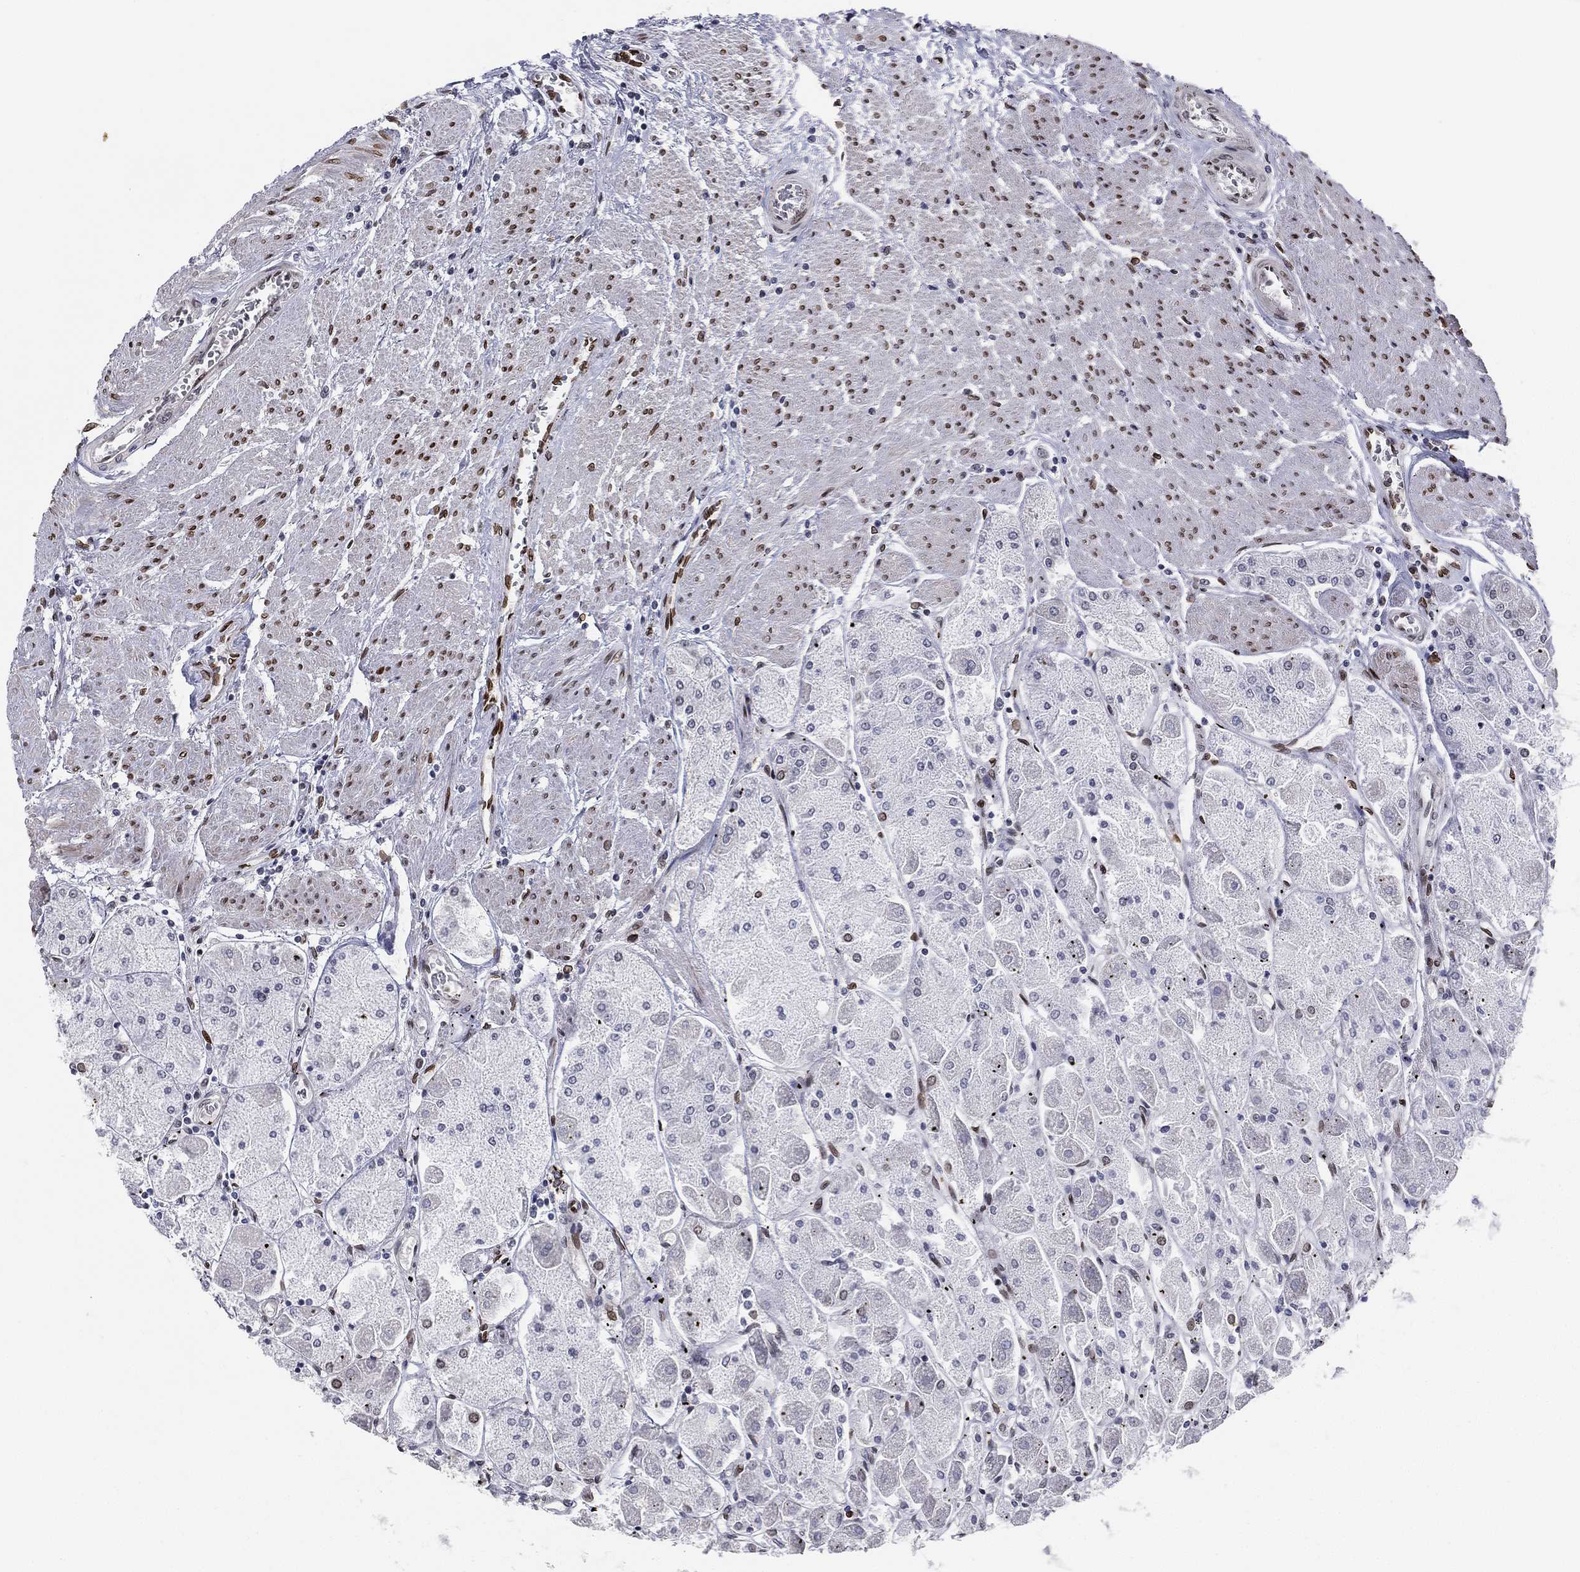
{"staining": {"intensity": "strong", "quantity": "<25%", "location": "nuclear"}, "tissue": "stomach", "cell_type": "Glandular cells", "image_type": "normal", "snomed": [{"axis": "morphology", "description": "Normal tissue, NOS"}, {"axis": "topography", "description": "Stomach"}], "caption": "Protein analysis of normal stomach demonstrates strong nuclear expression in approximately <25% of glandular cells.", "gene": "LMNB1", "patient": {"sex": "male", "age": 70}}